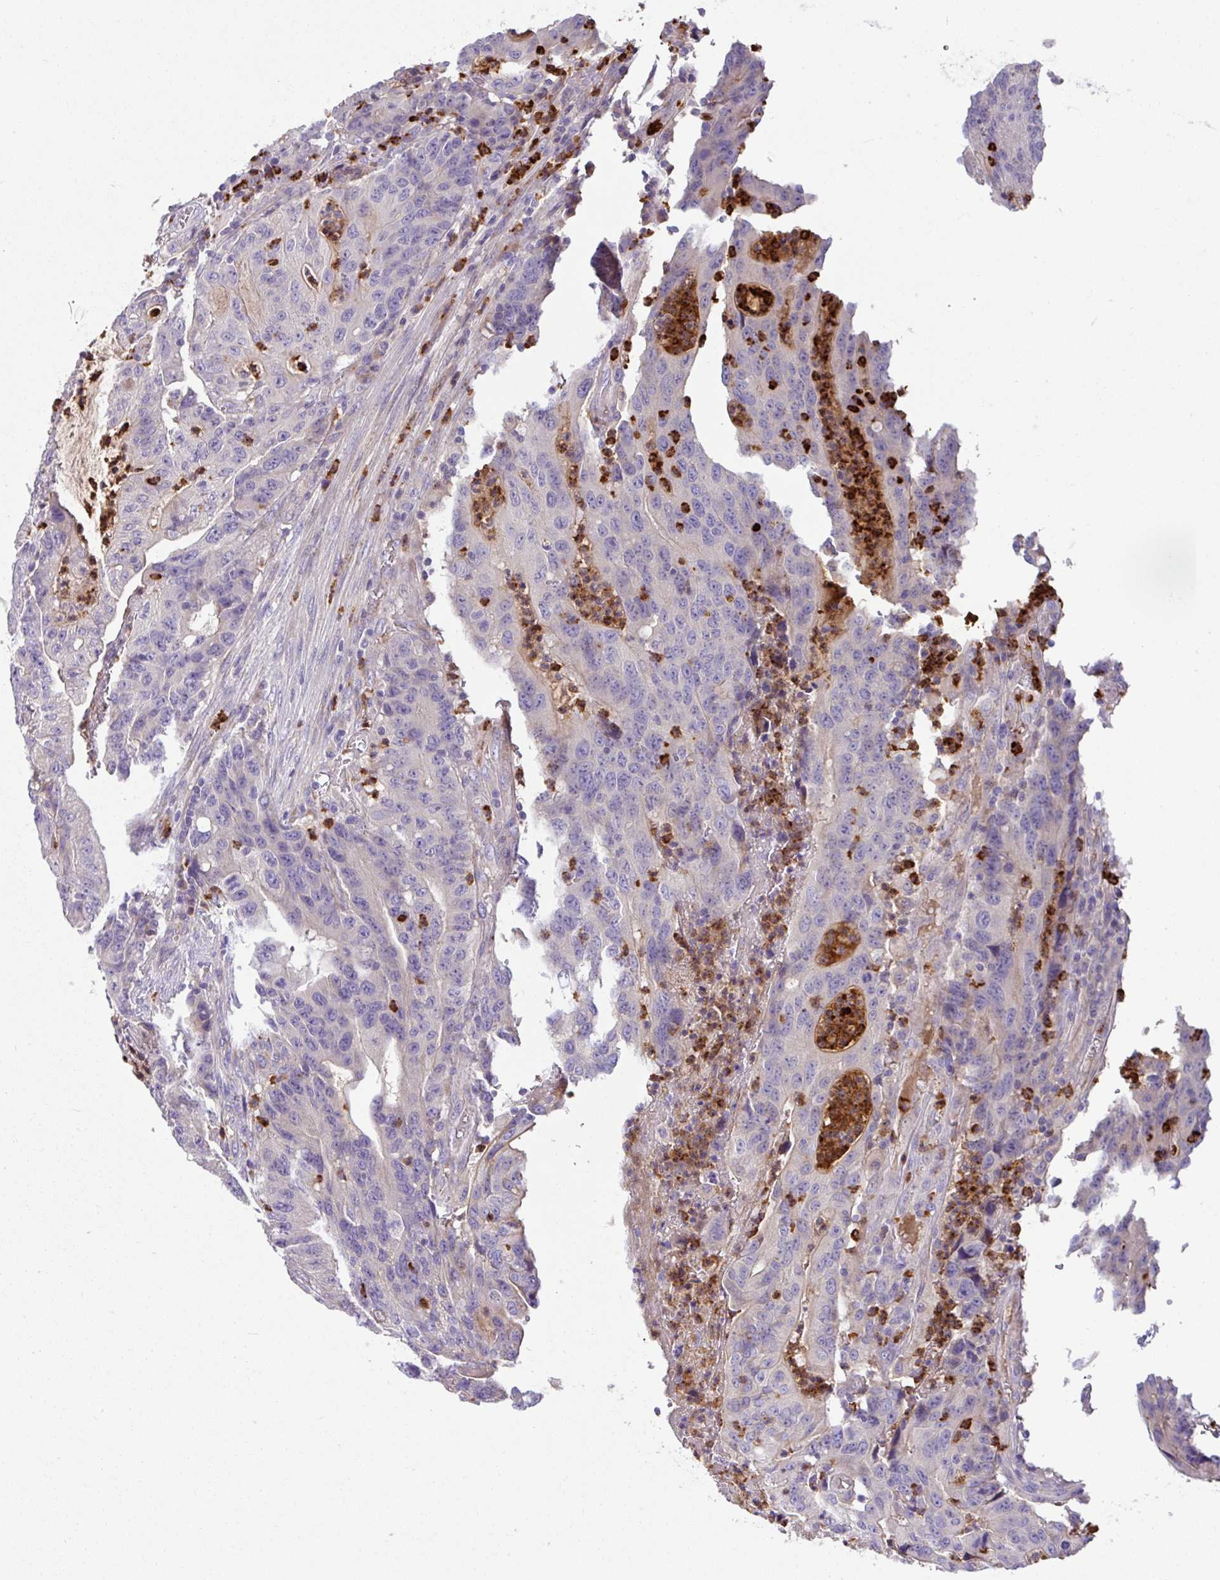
{"staining": {"intensity": "negative", "quantity": "none", "location": "none"}, "tissue": "colorectal cancer", "cell_type": "Tumor cells", "image_type": "cancer", "snomed": [{"axis": "morphology", "description": "Adenocarcinoma, NOS"}, {"axis": "topography", "description": "Colon"}], "caption": "Tumor cells are negative for brown protein staining in colorectal cancer. Nuclei are stained in blue.", "gene": "CRISP3", "patient": {"sex": "male", "age": 83}}